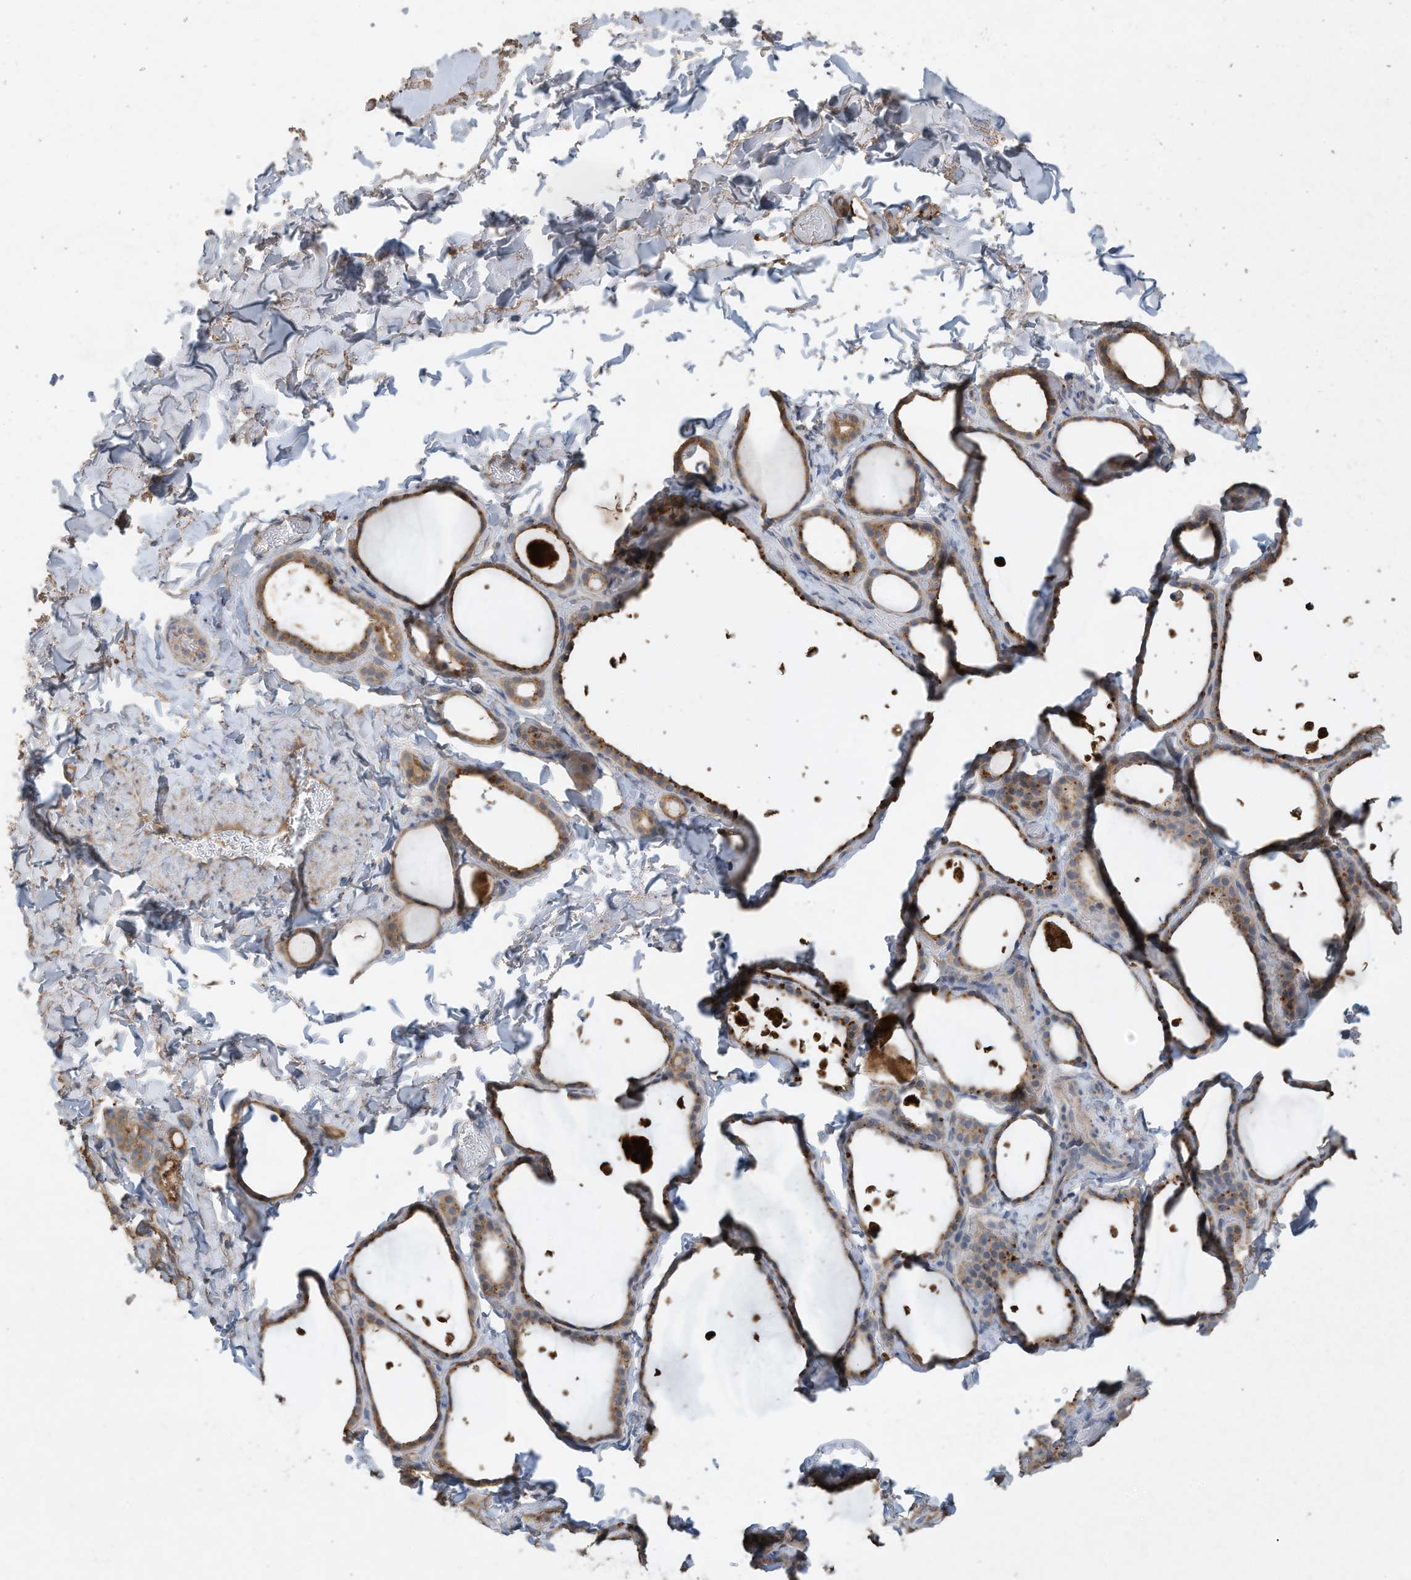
{"staining": {"intensity": "moderate", "quantity": ">75%", "location": "cytoplasmic/membranous"}, "tissue": "thyroid gland", "cell_type": "Glandular cells", "image_type": "normal", "snomed": [{"axis": "morphology", "description": "Normal tissue, NOS"}, {"axis": "topography", "description": "Thyroid gland"}], "caption": "The immunohistochemical stain highlights moderate cytoplasmic/membranous staining in glandular cells of benign thyroid gland. The staining is performed using DAB (3,3'-diaminobenzidine) brown chromogen to label protein expression. The nuclei are counter-stained blue using hematoxylin.", "gene": "CAPN13", "patient": {"sex": "female", "age": 44}}